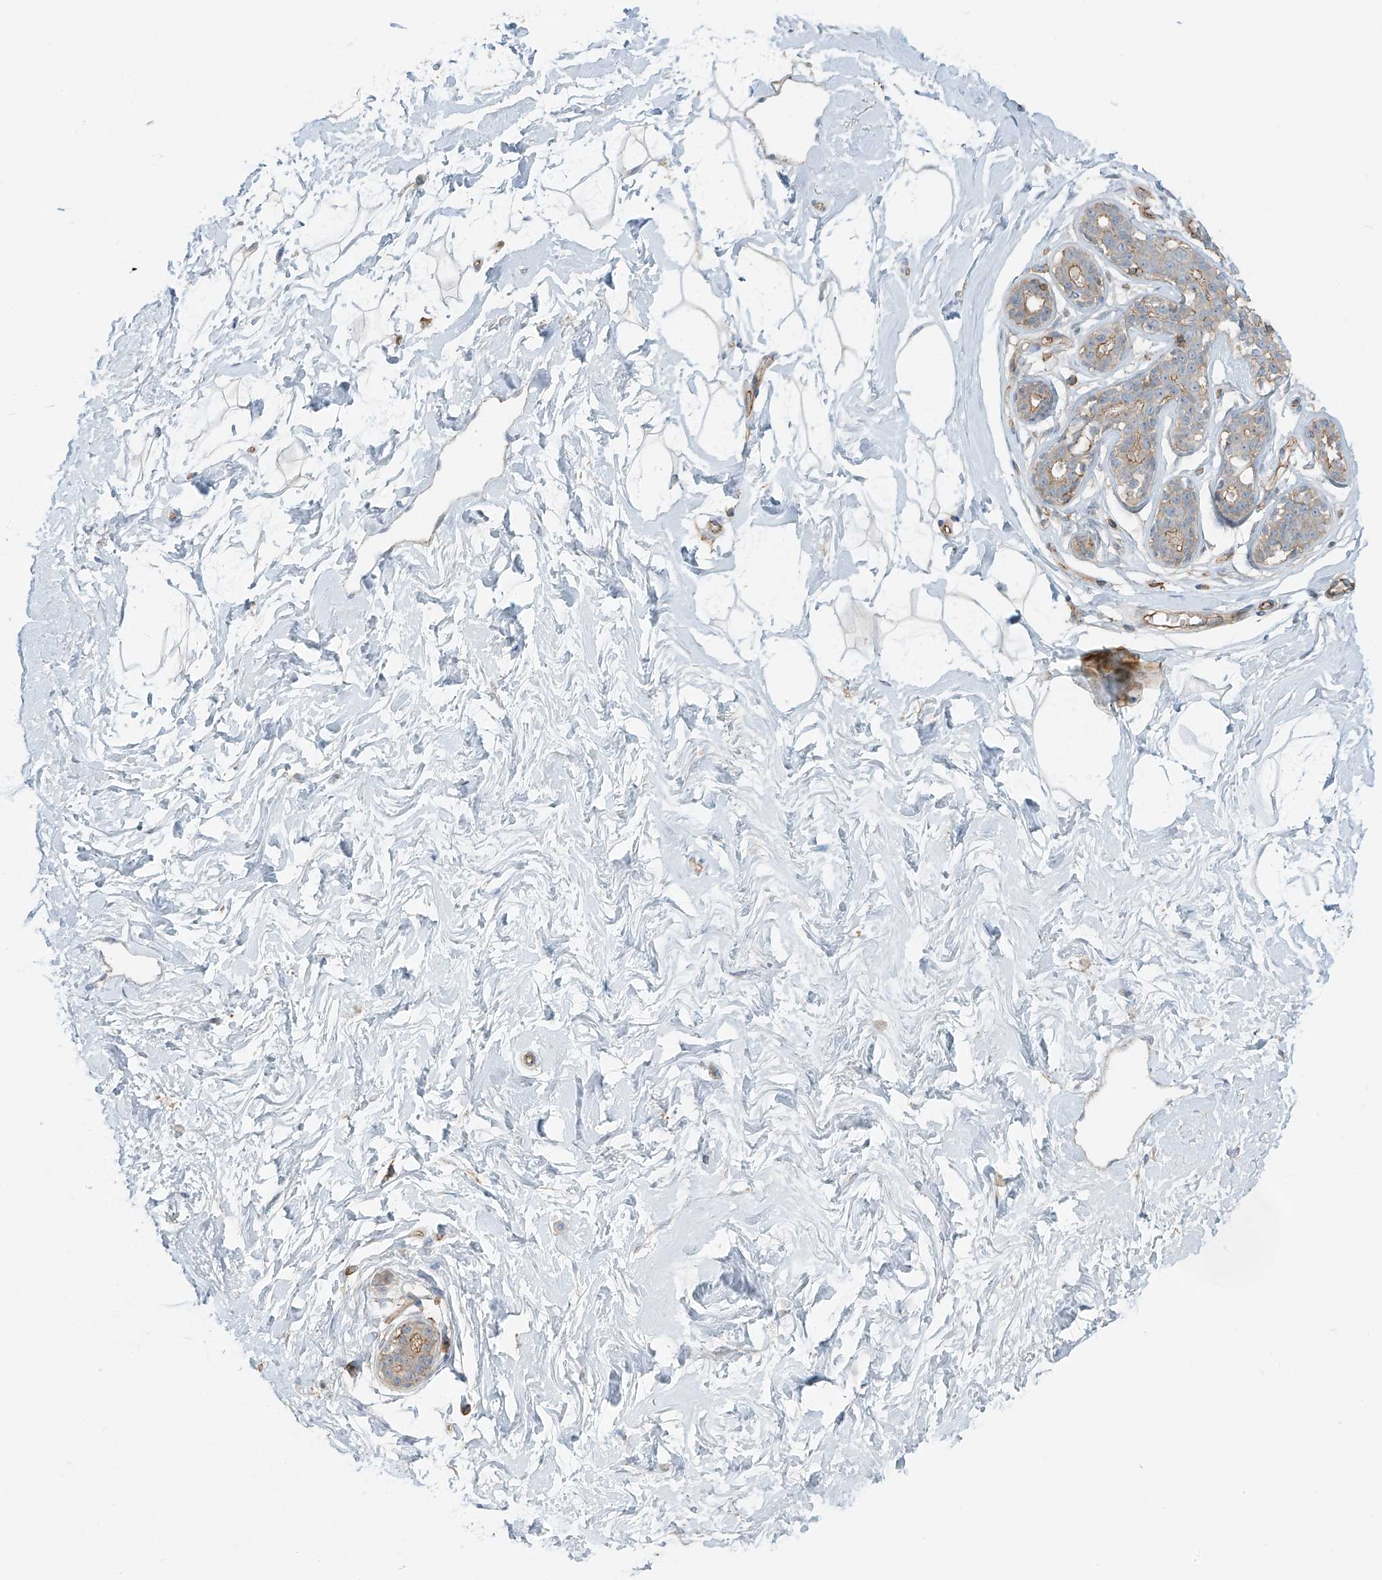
{"staining": {"intensity": "negative", "quantity": "none", "location": "none"}, "tissue": "breast", "cell_type": "Adipocytes", "image_type": "normal", "snomed": [{"axis": "morphology", "description": "Normal tissue, NOS"}, {"axis": "morphology", "description": "Adenoma, NOS"}, {"axis": "topography", "description": "Breast"}], "caption": "Immunohistochemical staining of benign breast demonstrates no significant staining in adipocytes. (Stains: DAB (3,3'-diaminobenzidine) immunohistochemistry (IHC) with hematoxylin counter stain, Microscopy: brightfield microscopy at high magnification).", "gene": "SLC9A2", "patient": {"sex": "female", "age": 23}}